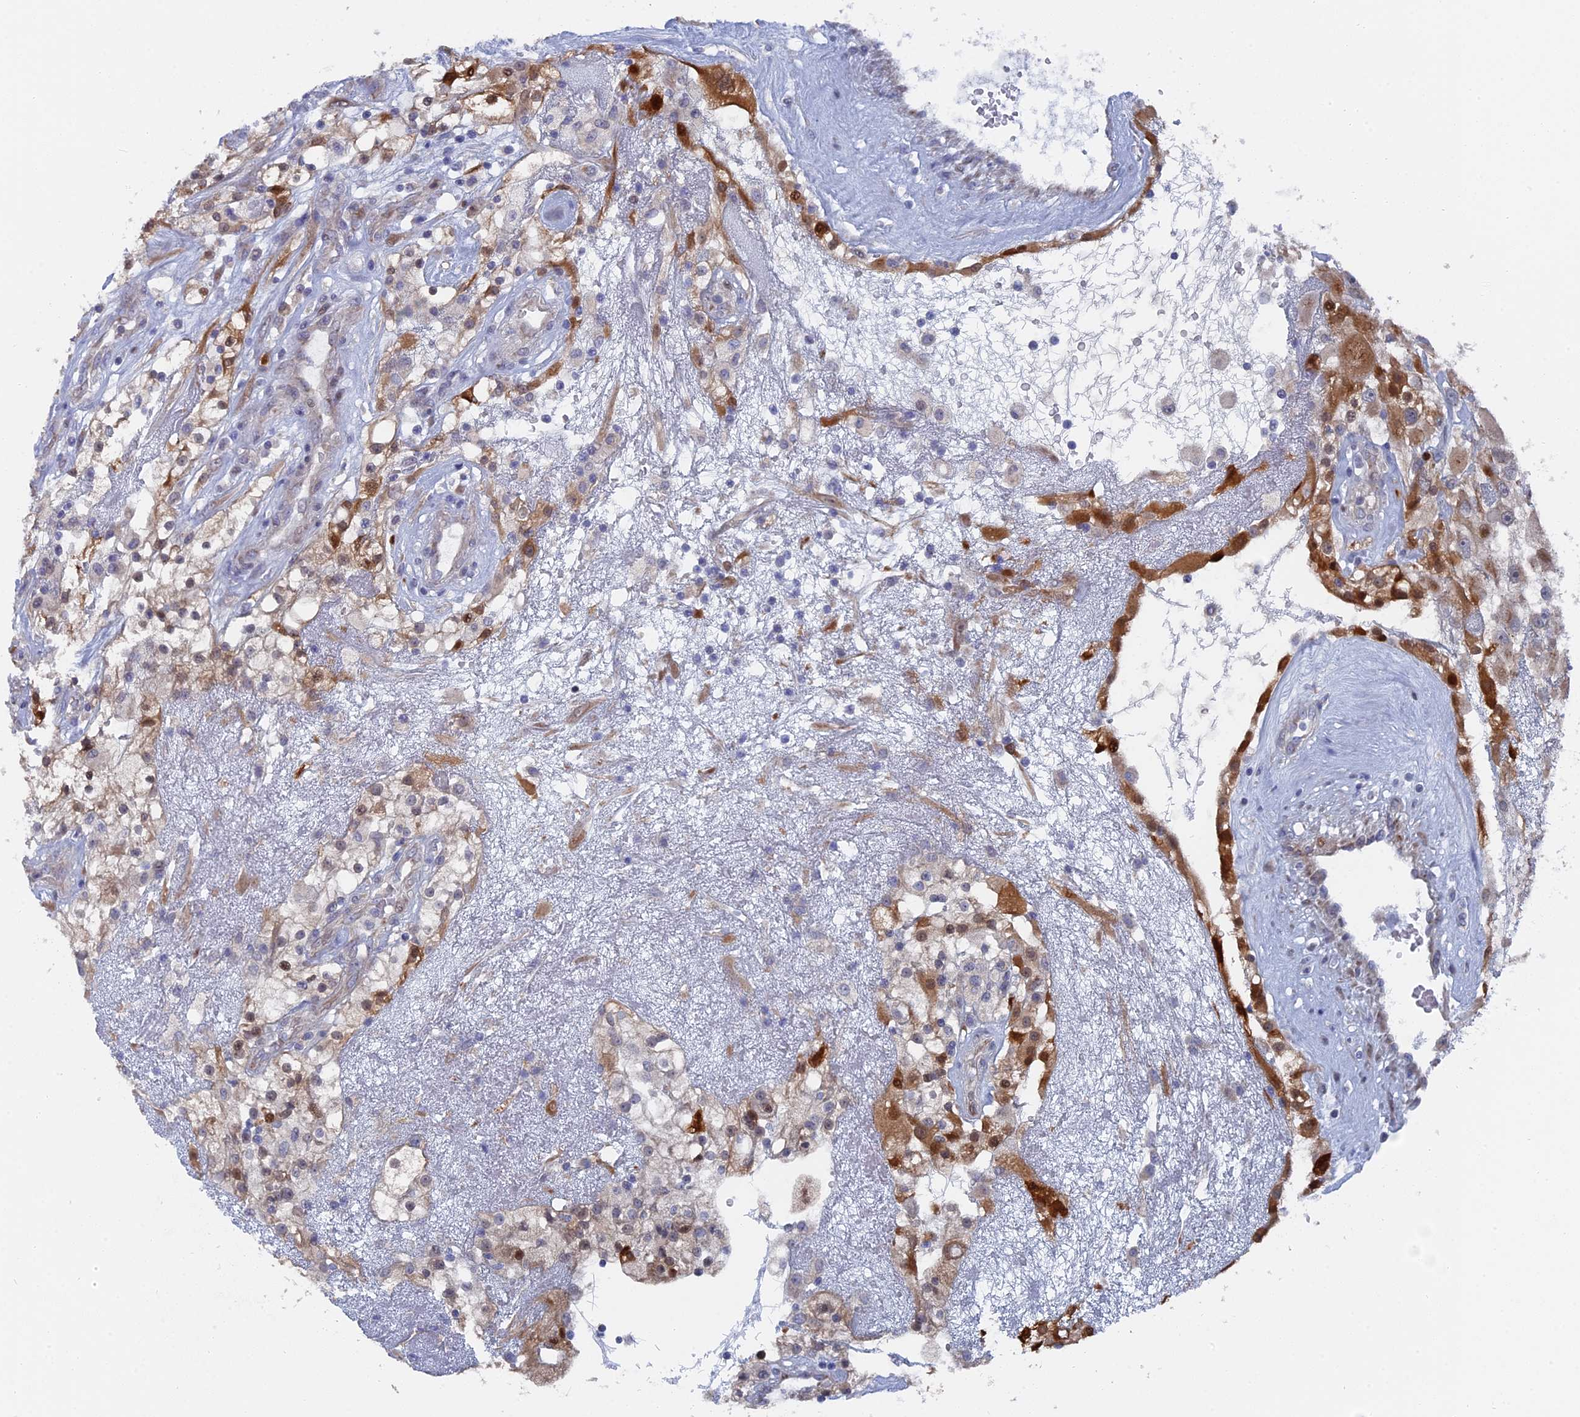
{"staining": {"intensity": "moderate", "quantity": "<25%", "location": "cytoplasmic/membranous"}, "tissue": "renal cancer", "cell_type": "Tumor cells", "image_type": "cancer", "snomed": [{"axis": "morphology", "description": "Adenocarcinoma, NOS"}, {"axis": "topography", "description": "Kidney"}], "caption": "An immunohistochemistry micrograph of tumor tissue is shown. Protein staining in brown highlights moderate cytoplasmic/membranous positivity in renal adenocarcinoma within tumor cells. Using DAB (3,3'-diaminobenzidine) (brown) and hematoxylin (blue) stains, captured at high magnification using brightfield microscopy.", "gene": "TMEM161A", "patient": {"sex": "female", "age": 52}}